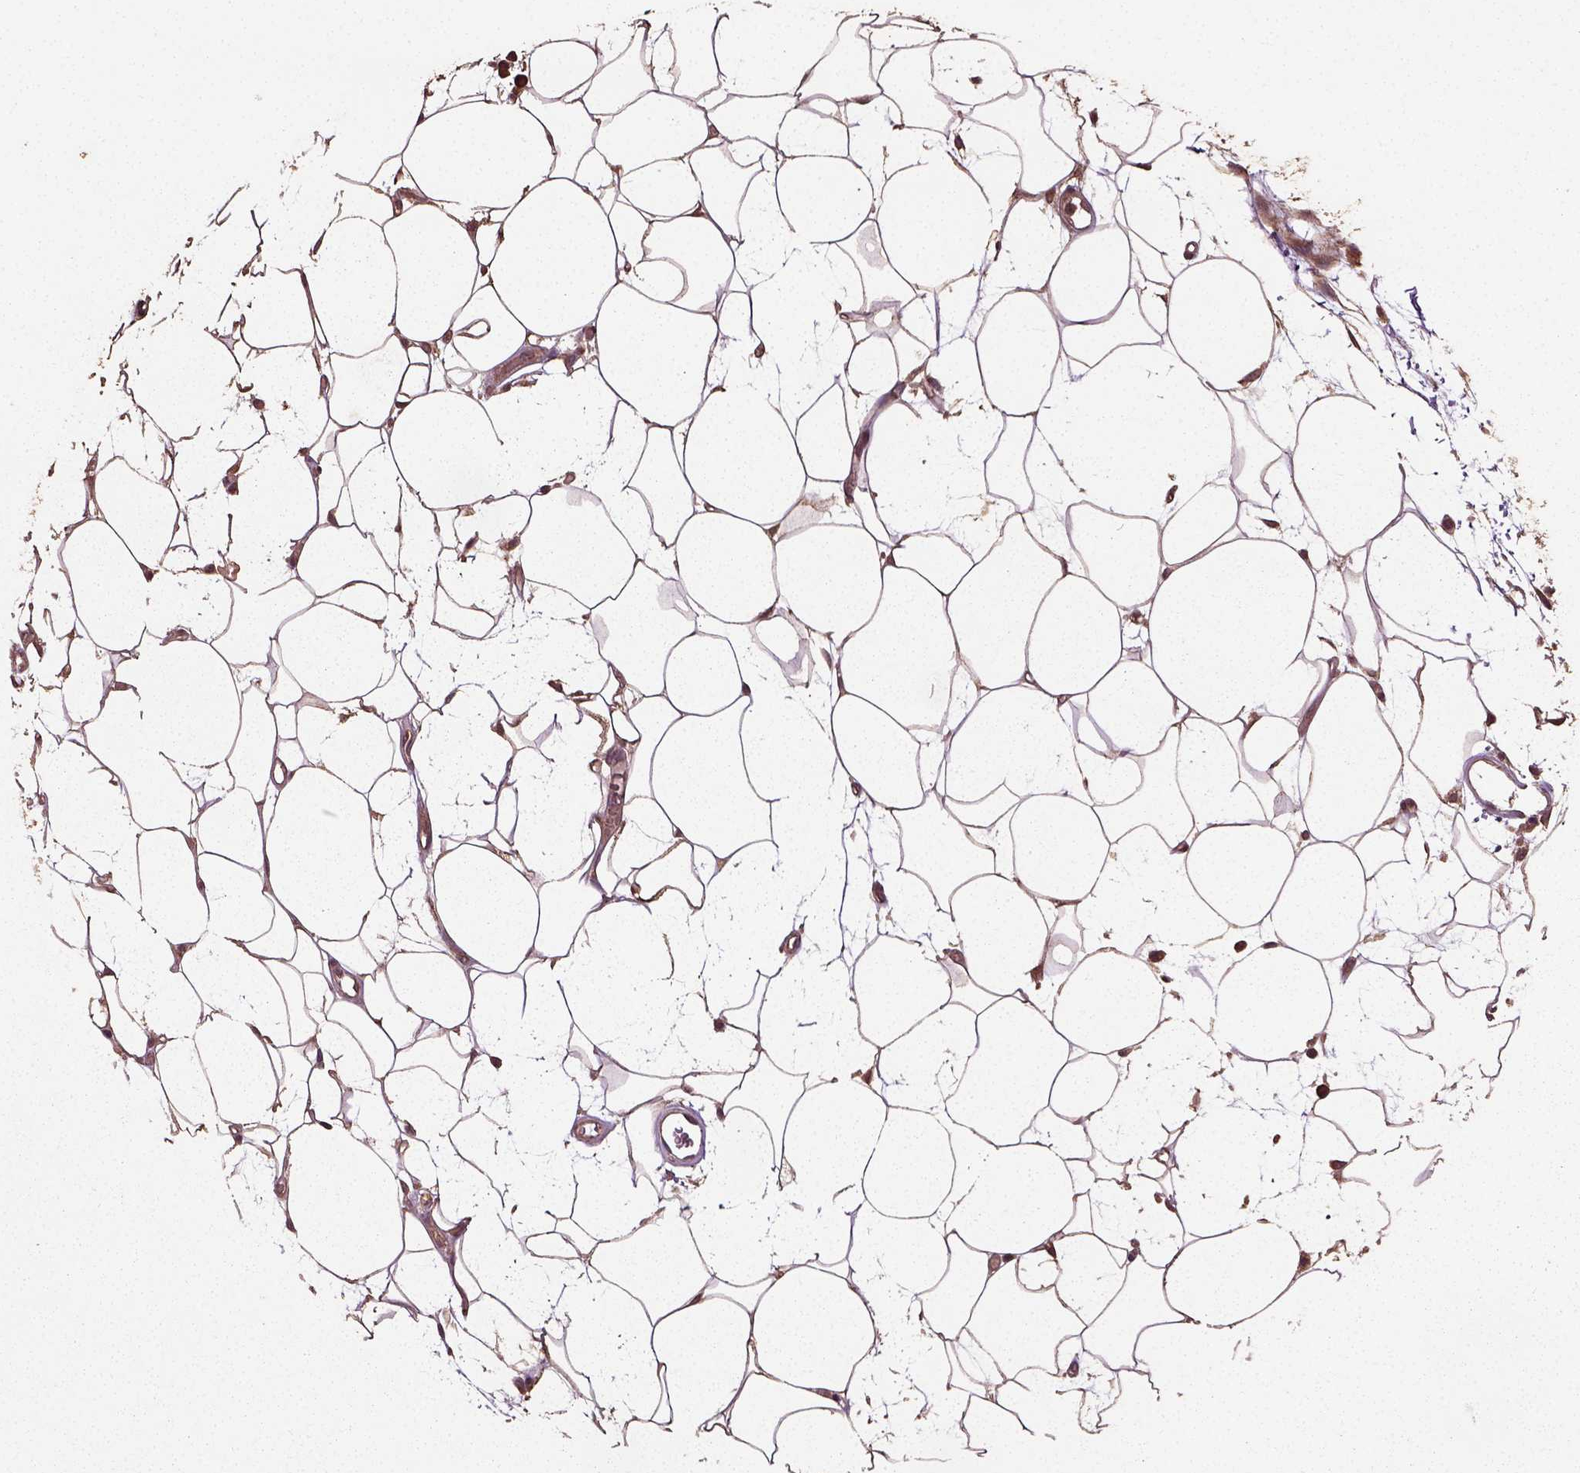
{"staining": {"intensity": "weak", "quantity": ">75%", "location": "cytoplasmic/membranous"}, "tissue": "melanoma", "cell_type": "Tumor cells", "image_type": "cancer", "snomed": [{"axis": "morphology", "description": "Malignant melanoma, Metastatic site"}, {"axis": "topography", "description": "Lymph node"}], "caption": "Protein staining of melanoma tissue demonstrates weak cytoplasmic/membranous expression in about >75% of tumor cells. (DAB IHC with brightfield microscopy, high magnification).", "gene": "ERV3-1", "patient": {"sex": "female", "age": 64}}